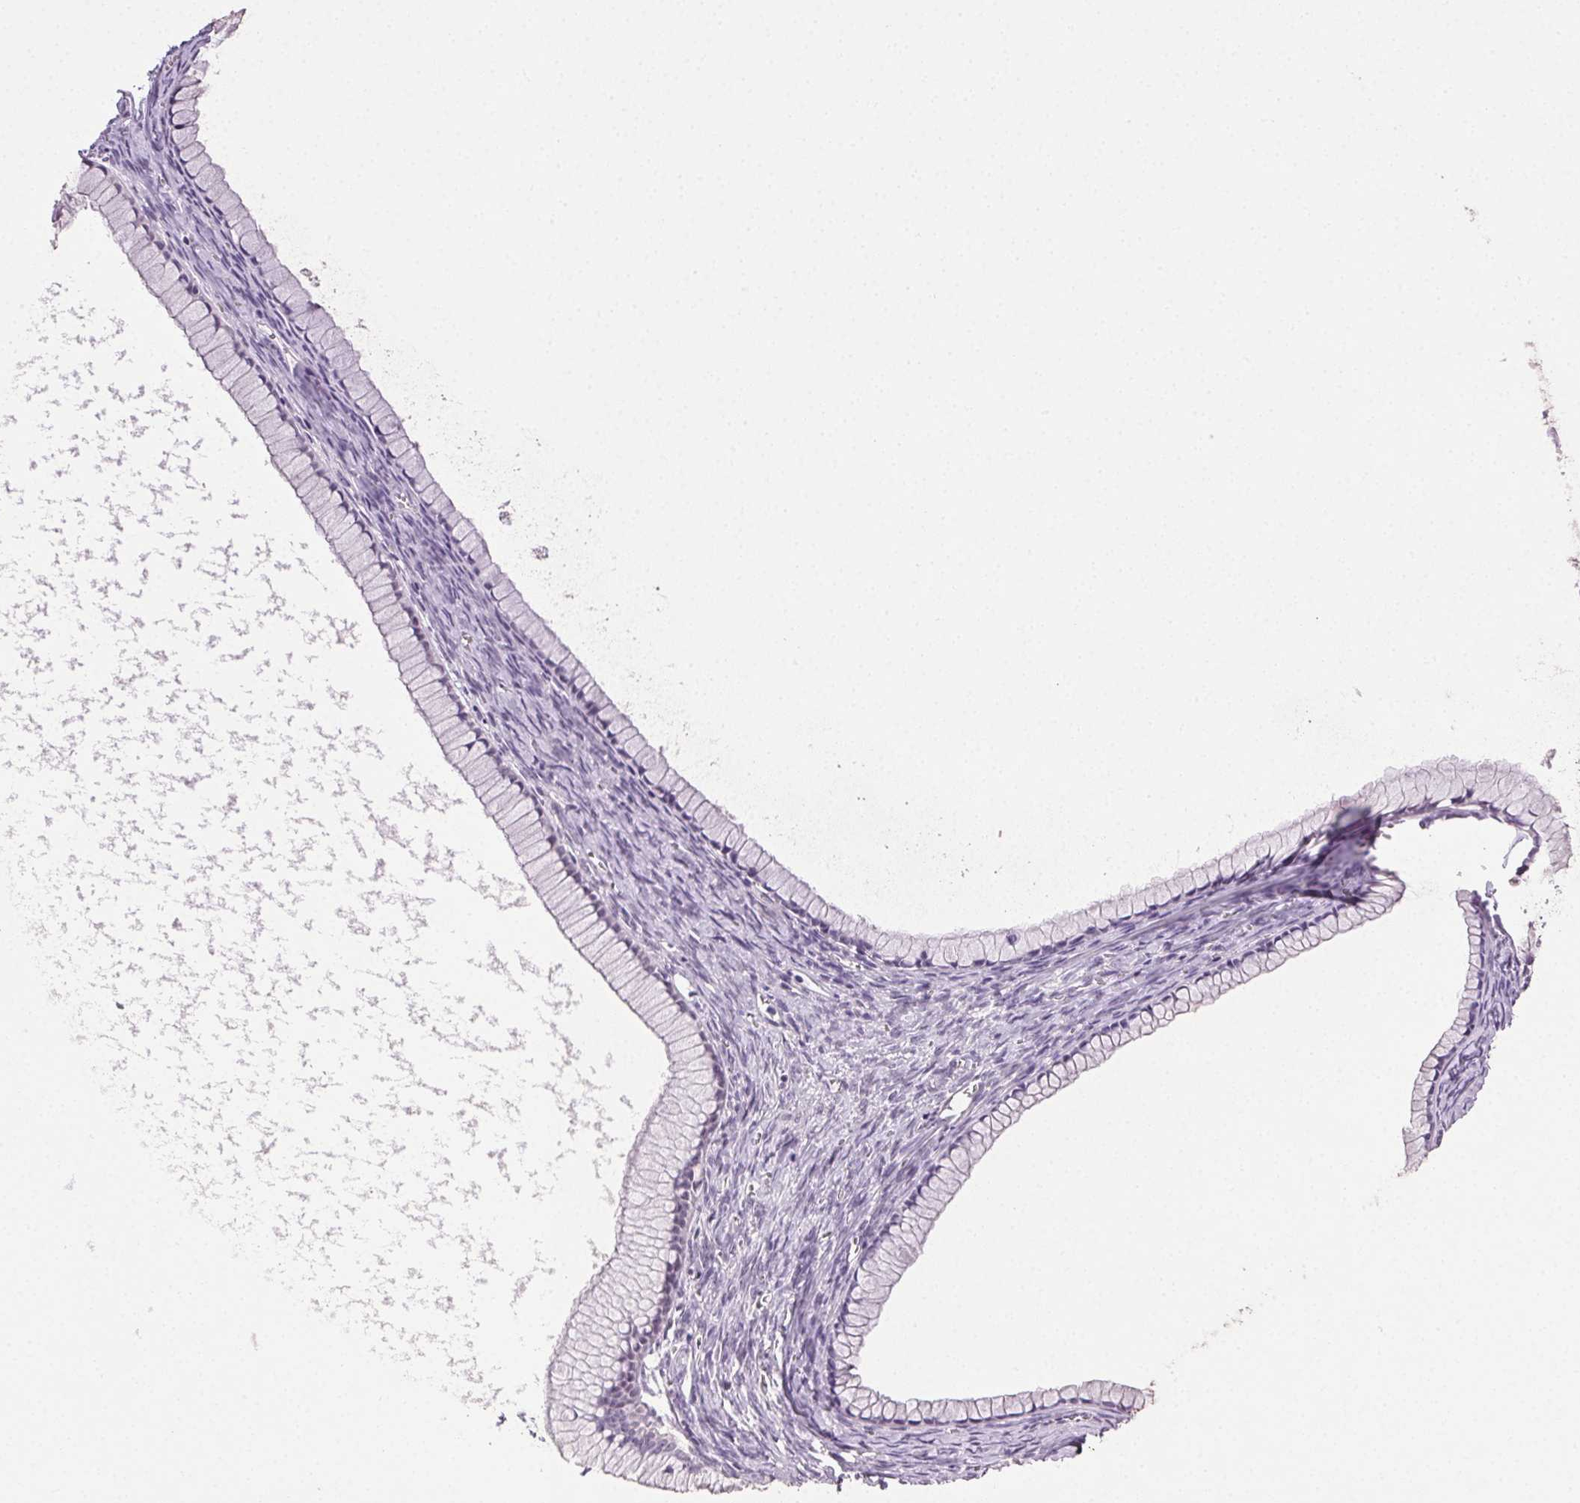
{"staining": {"intensity": "negative", "quantity": "none", "location": "none"}, "tissue": "ovarian cancer", "cell_type": "Tumor cells", "image_type": "cancer", "snomed": [{"axis": "morphology", "description": "Cystadenocarcinoma, mucinous, NOS"}, {"axis": "topography", "description": "Ovary"}], "caption": "An IHC image of ovarian cancer is shown. There is no staining in tumor cells of ovarian cancer.", "gene": "CLDN10", "patient": {"sex": "female", "age": 41}}